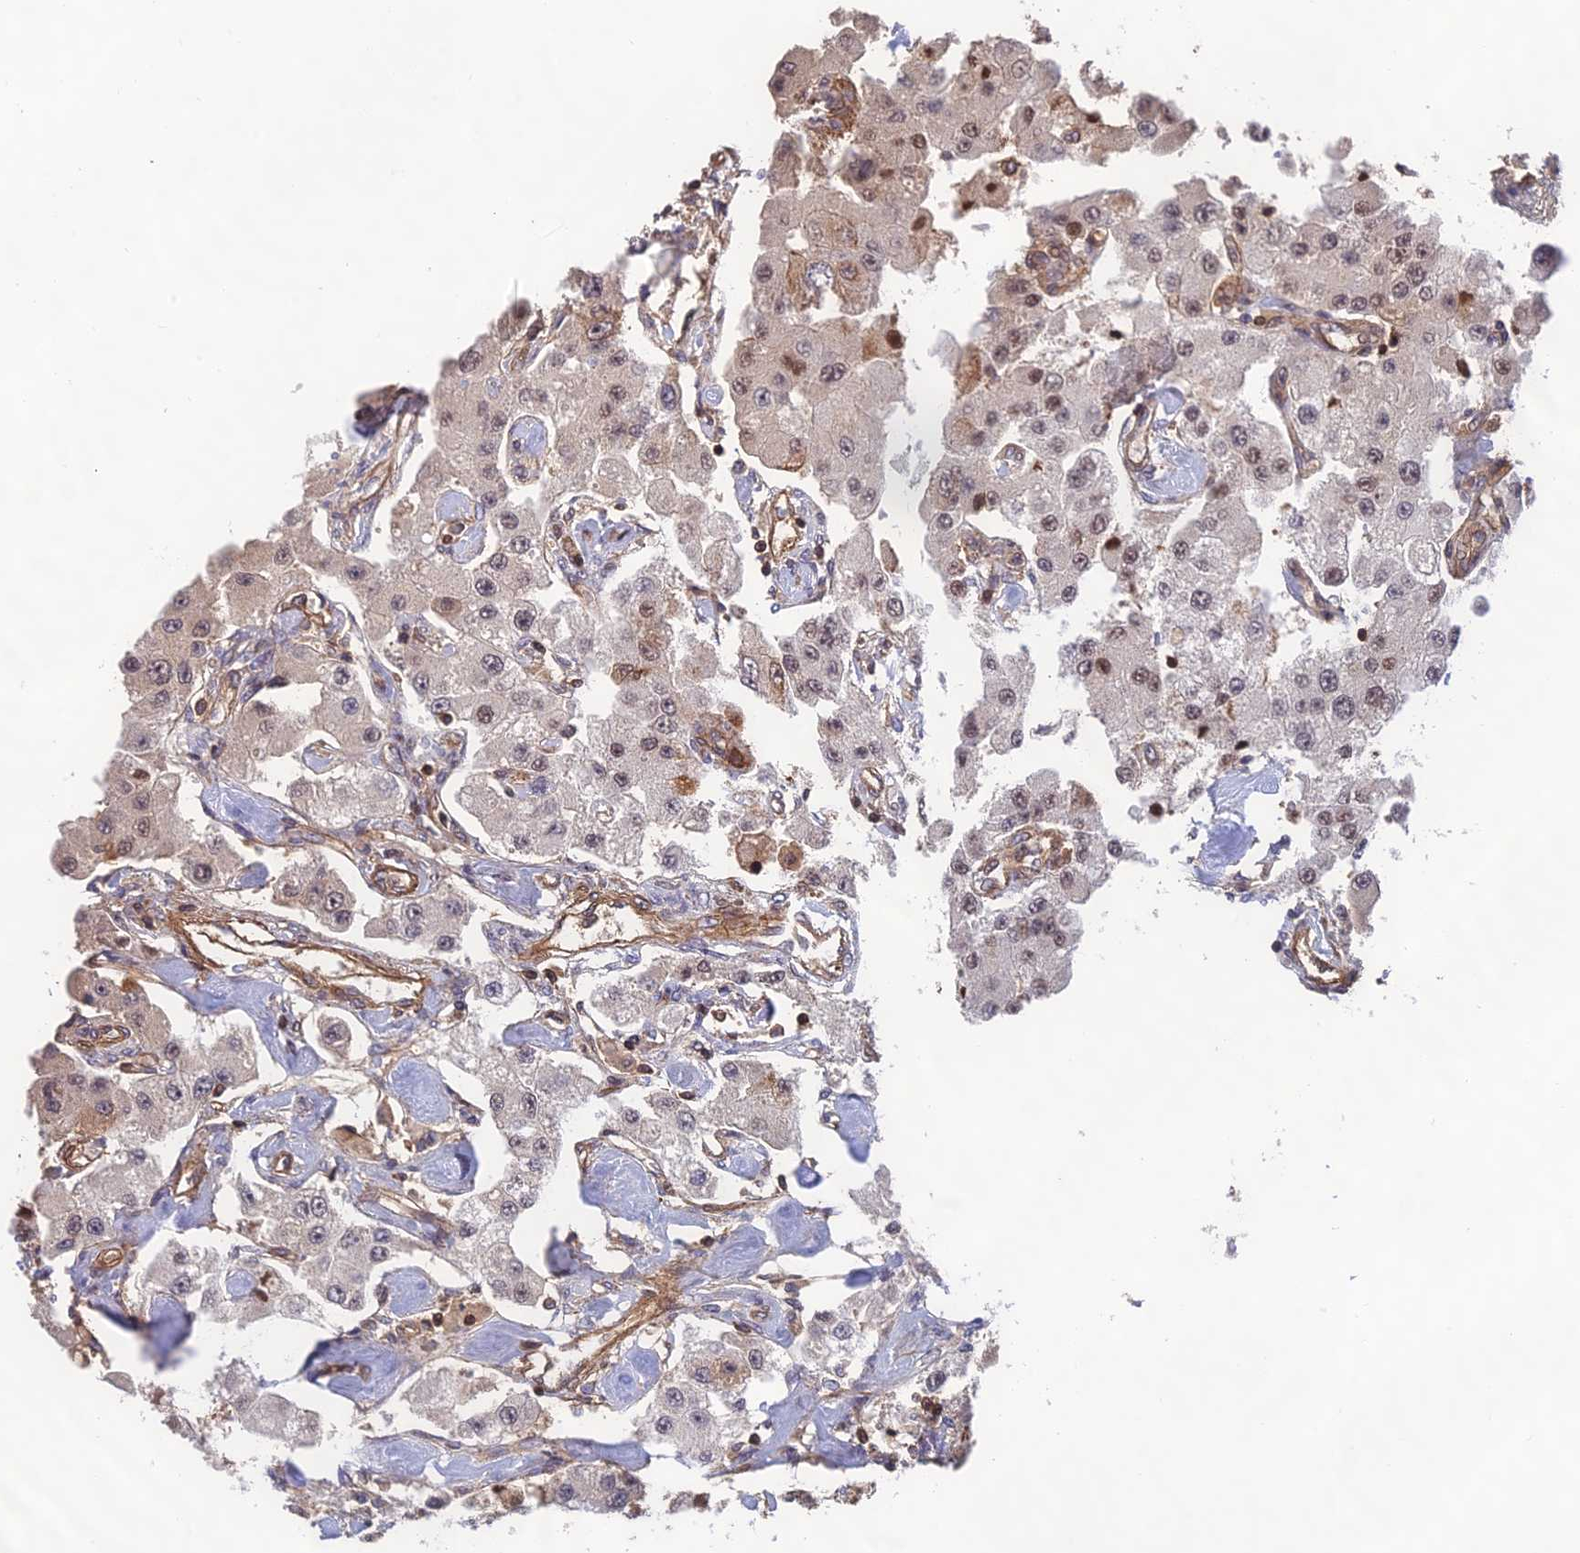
{"staining": {"intensity": "moderate", "quantity": "25%-75%", "location": "nuclear"}, "tissue": "carcinoid", "cell_type": "Tumor cells", "image_type": "cancer", "snomed": [{"axis": "morphology", "description": "Carcinoid, malignant, NOS"}, {"axis": "topography", "description": "Pancreas"}], "caption": "Brown immunohistochemical staining in human carcinoid reveals moderate nuclear positivity in approximately 25%-75% of tumor cells.", "gene": "OSBPL1A", "patient": {"sex": "male", "age": 41}}